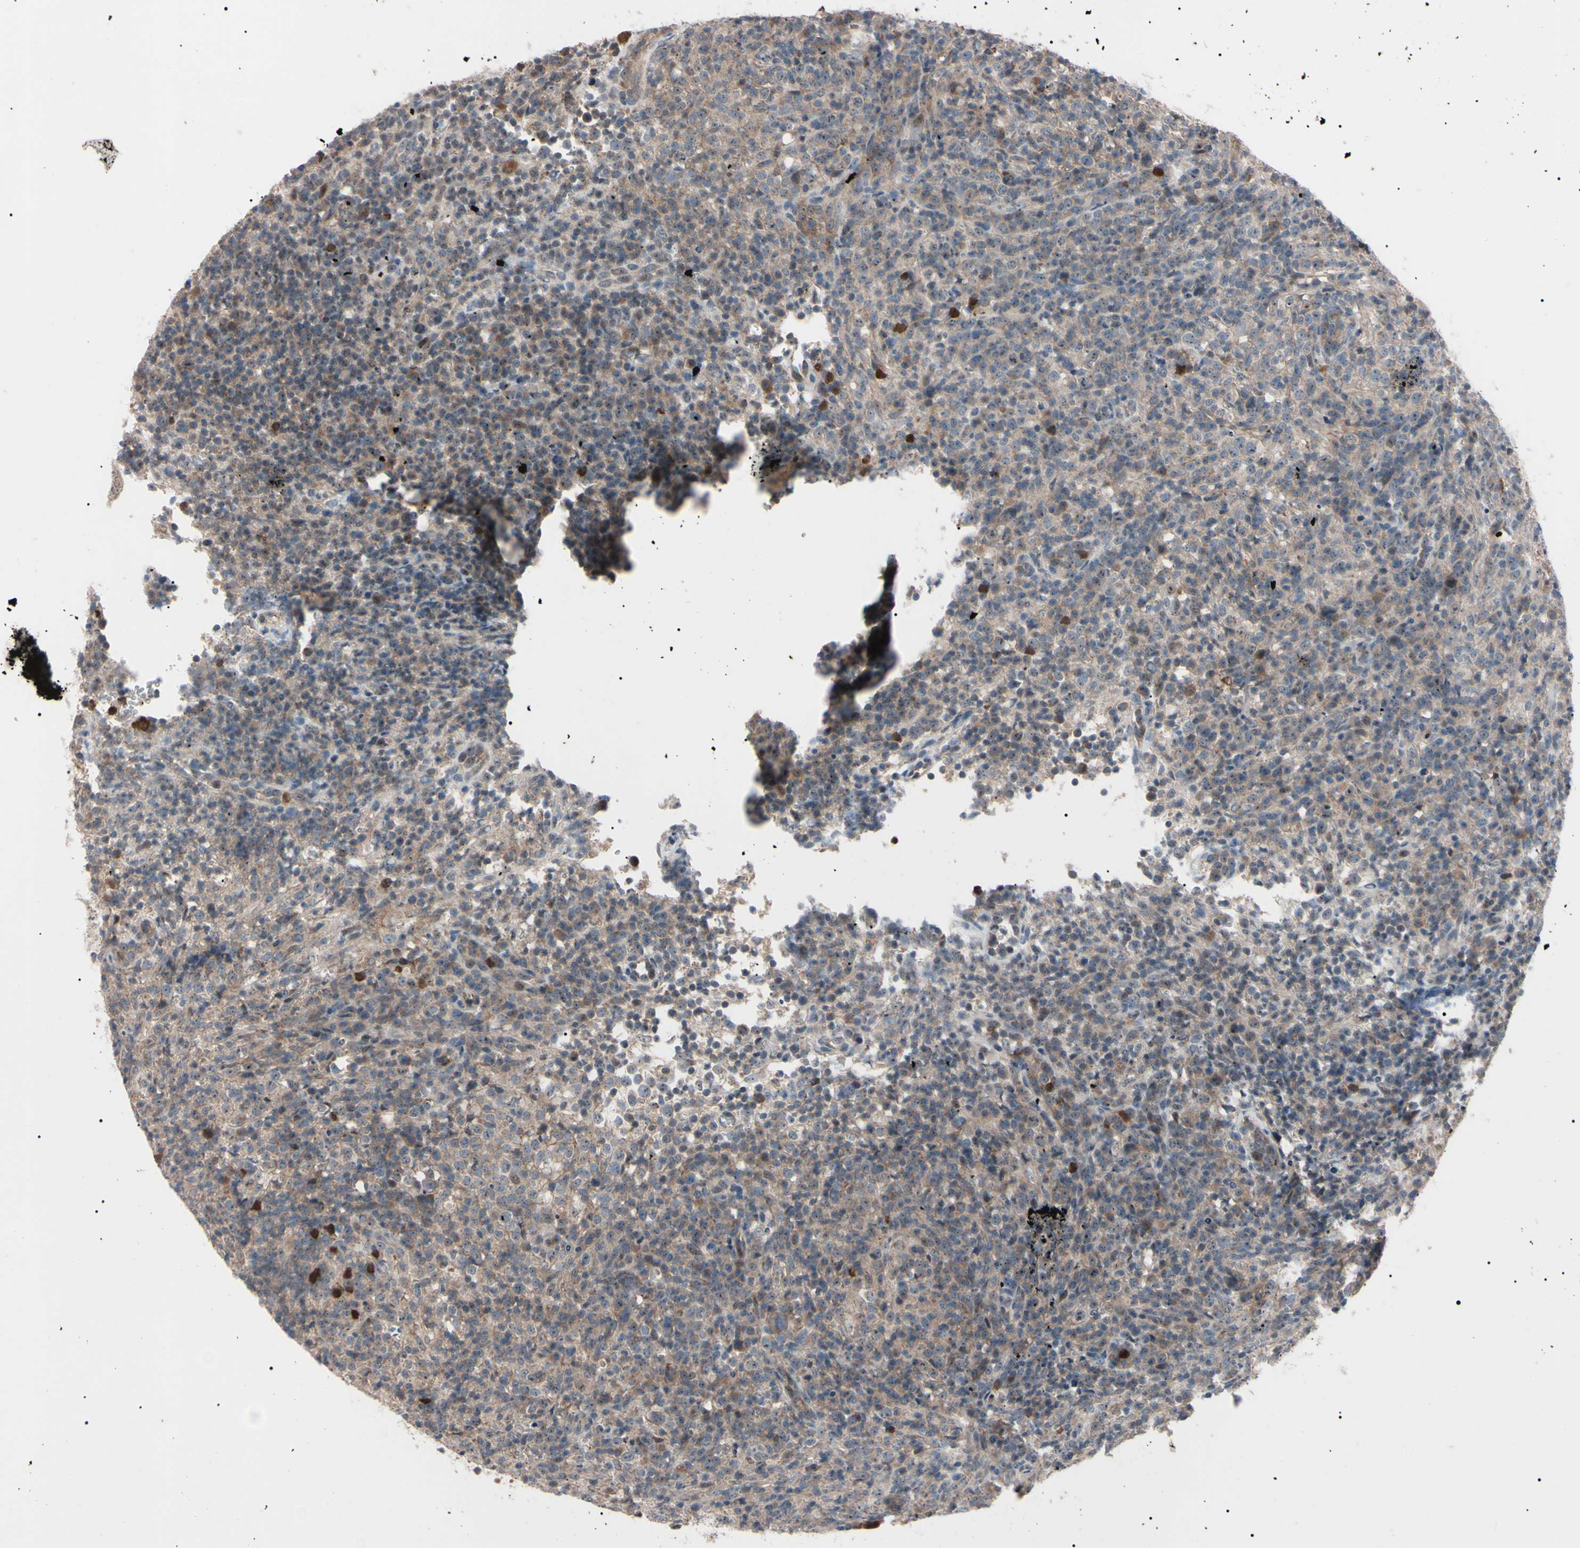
{"staining": {"intensity": "strong", "quantity": "<25%", "location": "cytoplasmic/membranous"}, "tissue": "lymphoma", "cell_type": "Tumor cells", "image_type": "cancer", "snomed": [{"axis": "morphology", "description": "Malignant lymphoma, non-Hodgkin's type, High grade"}, {"axis": "topography", "description": "Lymph node"}], "caption": "Tumor cells show medium levels of strong cytoplasmic/membranous positivity in approximately <25% of cells in high-grade malignant lymphoma, non-Hodgkin's type.", "gene": "TRAF5", "patient": {"sex": "female", "age": 76}}